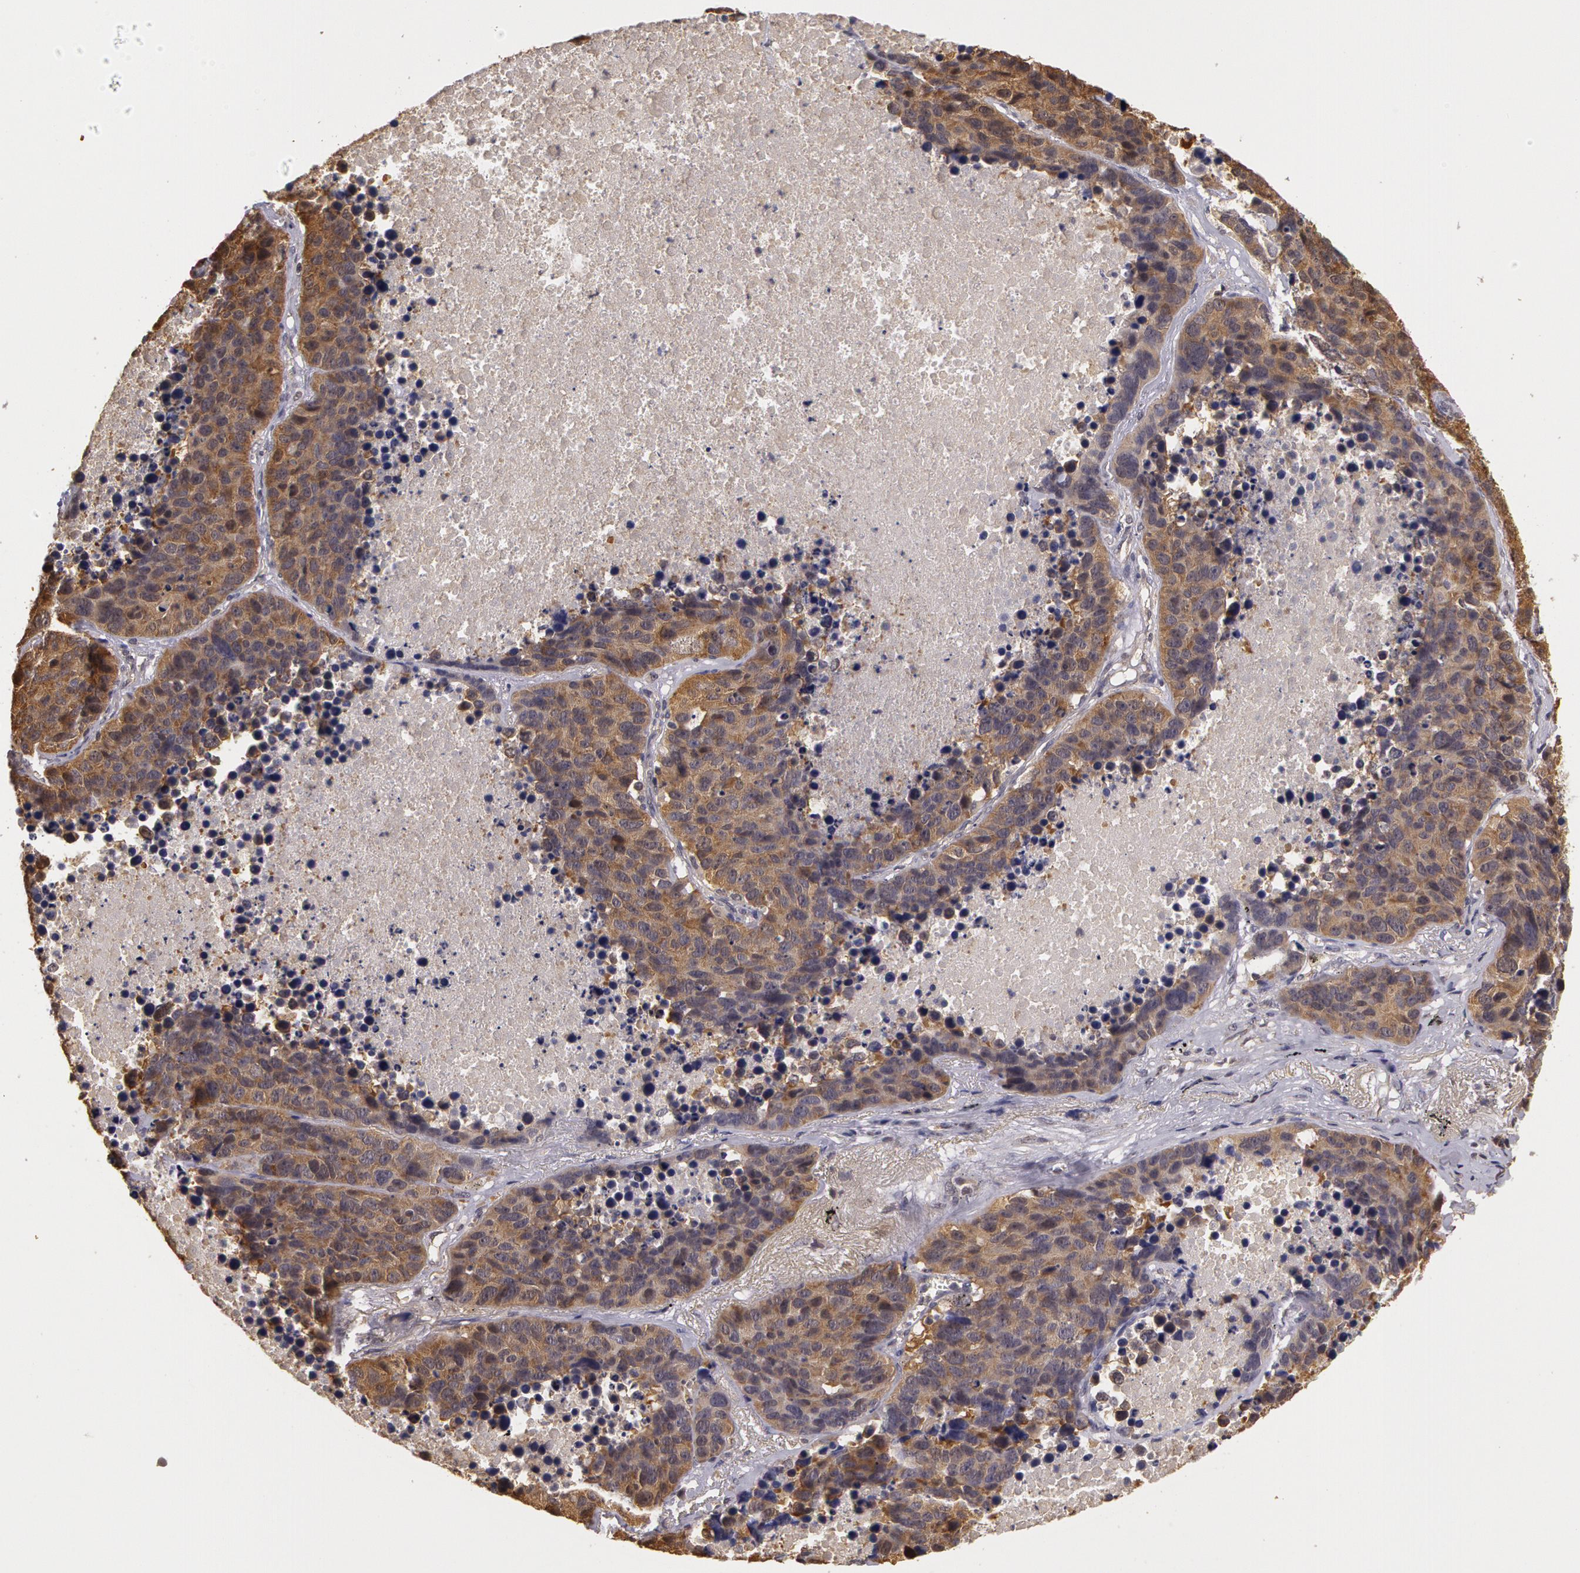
{"staining": {"intensity": "weak", "quantity": ">75%", "location": "cytoplasmic/membranous"}, "tissue": "lung cancer", "cell_type": "Tumor cells", "image_type": "cancer", "snomed": [{"axis": "morphology", "description": "Carcinoid, malignant, NOS"}, {"axis": "topography", "description": "Lung"}], "caption": "IHC staining of carcinoid (malignant) (lung), which demonstrates low levels of weak cytoplasmic/membranous expression in about >75% of tumor cells indicating weak cytoplasmic/membranous protein positivity. The staining was performed using DAB (brown) for protein detection and nuclei were counterstained in hematoxylin (blue).", "gene": "AHSA1", "patient": {"sex": "male", "age": 60}}